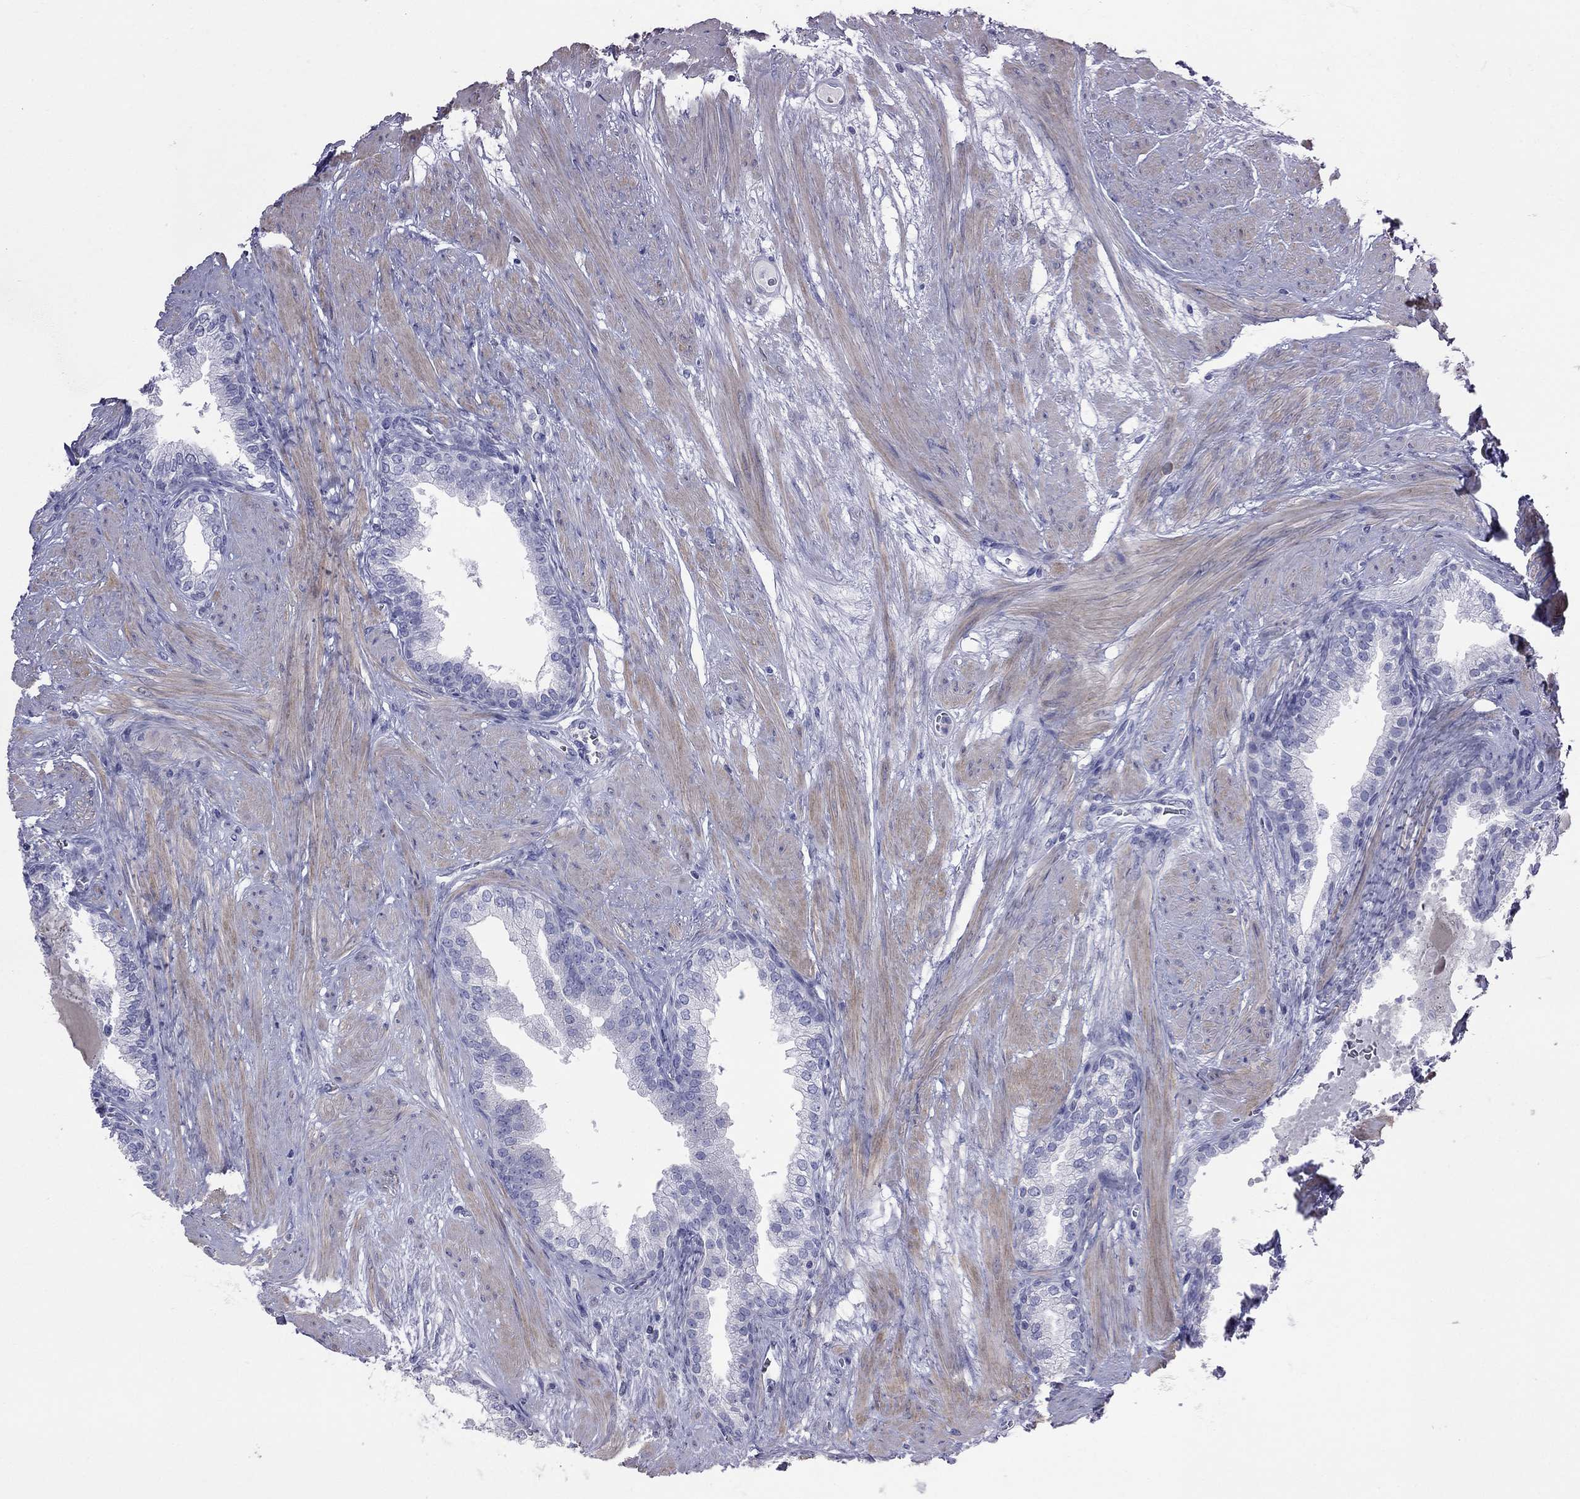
{"staining": {"intensity": "negative", "quantity": "none", "location": "none"}, "tissue": "prostate cancer", "cell_type": "Tumor cells", "image_type": "cancer", "snomed": [{"axis": "morphology", "description": "Adenocarcinoma, NOS"}, {"axis": "topography", "description": "Prostate"}], "caption": "Human adenocarcinoma (prostate) stained for a protein using IHC exhibits no positivity in tumor cells.", "gene": "ACTL7B", "patient": {"sex": "male", "age": 69}}